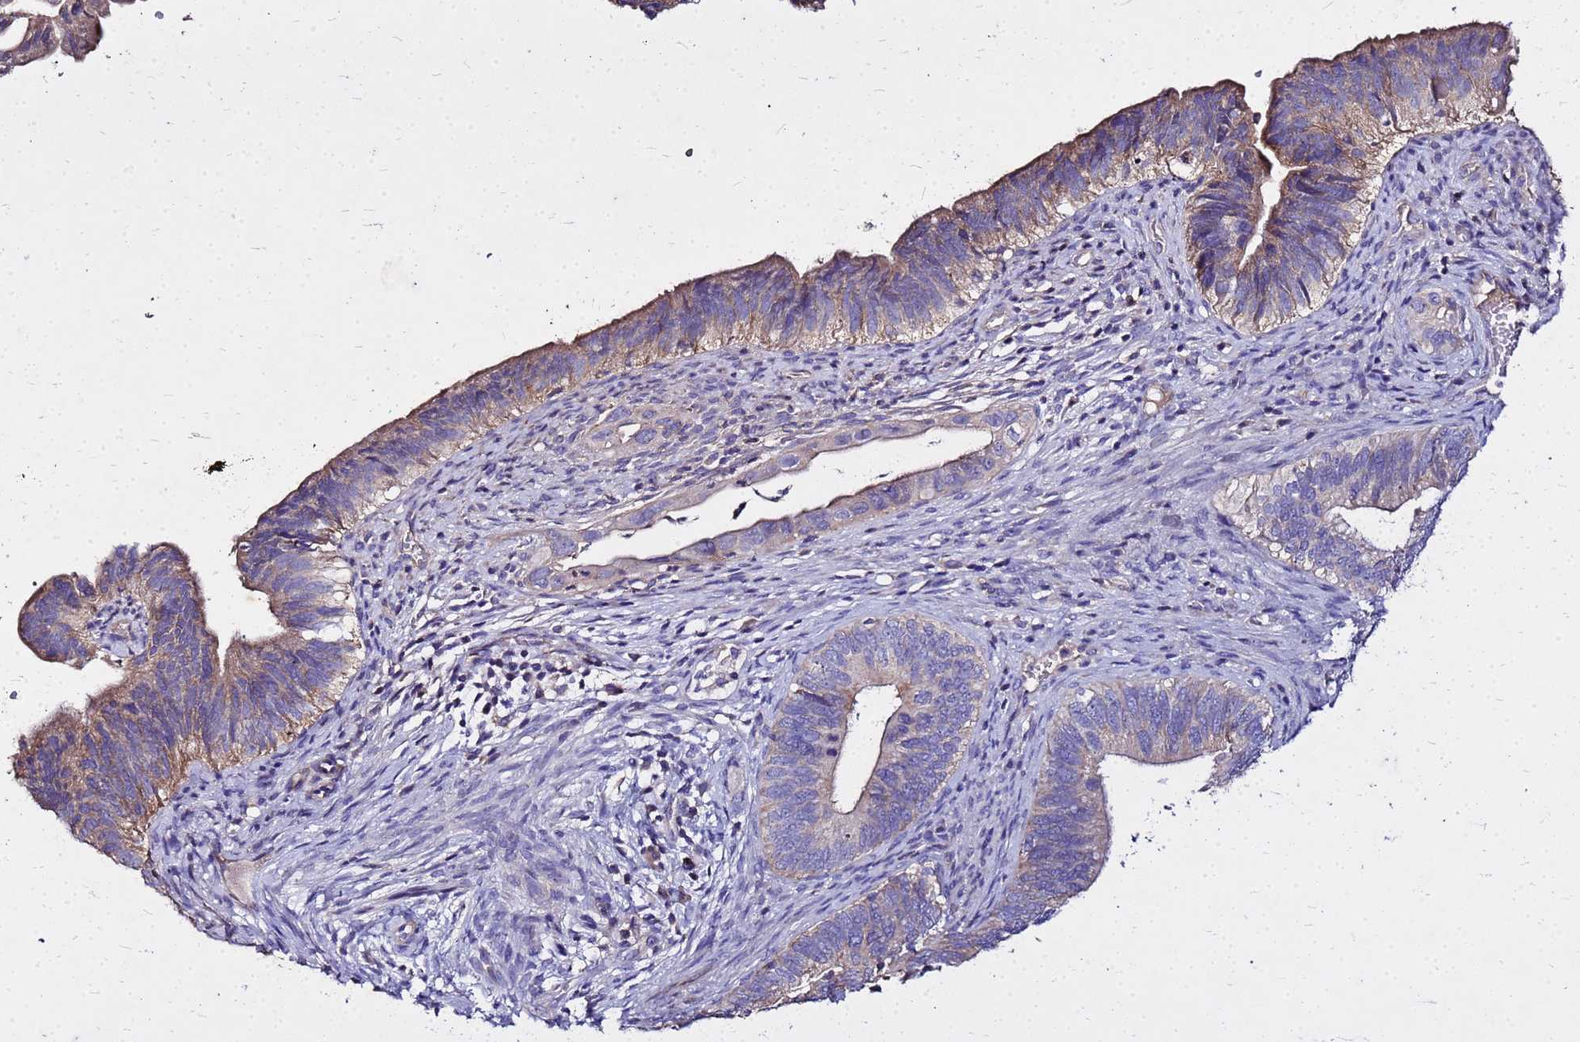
{"staining": {"intensity": "moderate", "quantity": "<25%", "location": "cytoplasmic/membranous"}, "tissue": "cervical cancer", "cell_type": "Tumor cells", "image_type": "cancer", "snomed": [{"axis": "morphology", "description": "Adenocarcinoma, NOS"}, {"axis": "topography", "description": "Cervix"}], "caption": "A photomicrograph showing moderate cytoplasmic/membranous staining in approximately <25% of tumor cells in cervical cancer, as visualized by brown immunohistochemical staining.", "gene": "COX14", "patient": {"sex": "female", "age": 42}}